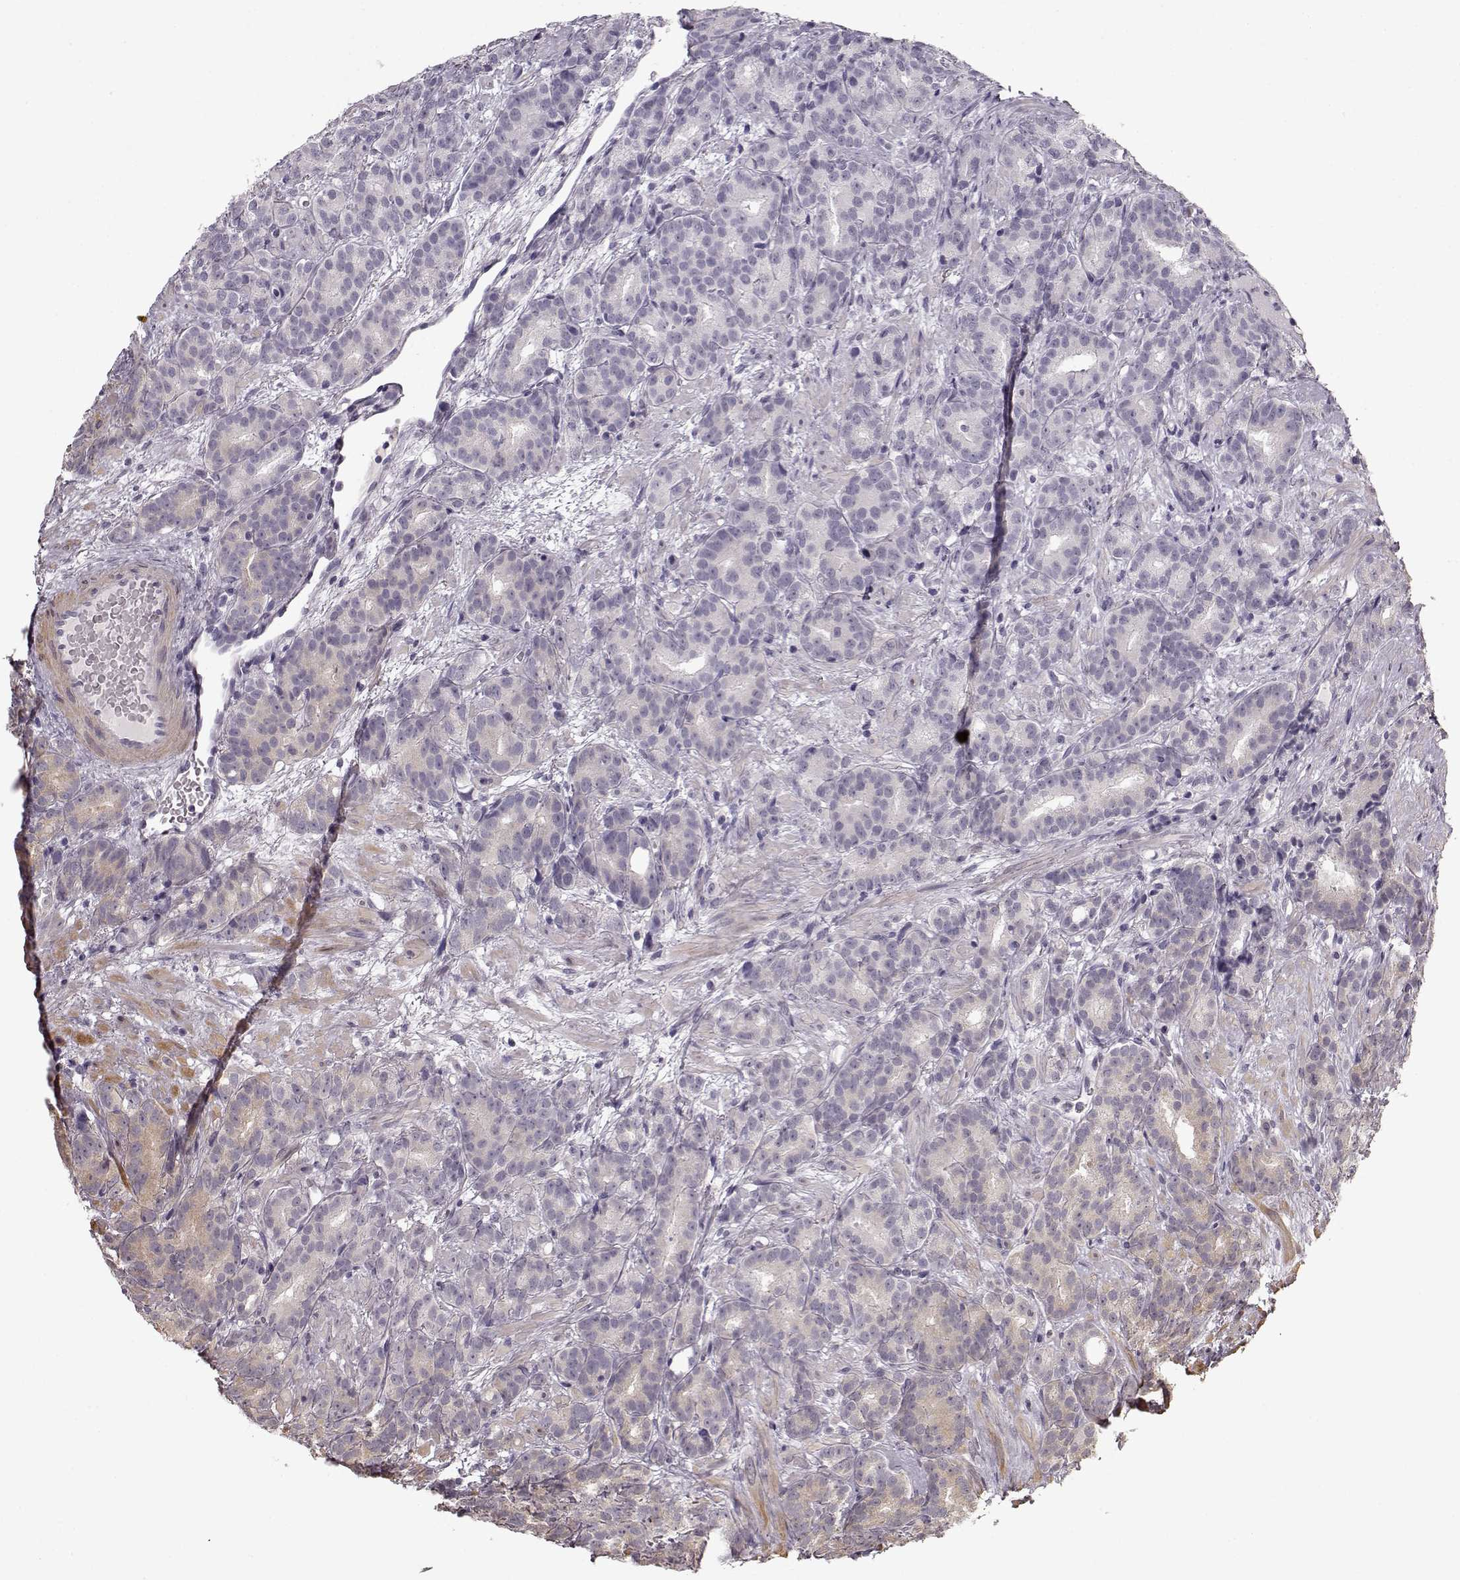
{"staining": {"intensity": "negative", "quantity": "none", "location": "none"}, "tissue": "prostate cancer", "cell_type": "Tumor cells", "image_type": "cancer", "snomed": [{"axis": "morphology", "description": "Adenocarcinoma, High grade"}, {"axis": "topography", "description": "Prostate"}], "caption": "Image shows no significant protein staining in tumor cells of high-grade adenocarcinoma (prostate).", "gene": "SLAIN2", "patient": {"sex": "male", "age": 90}}